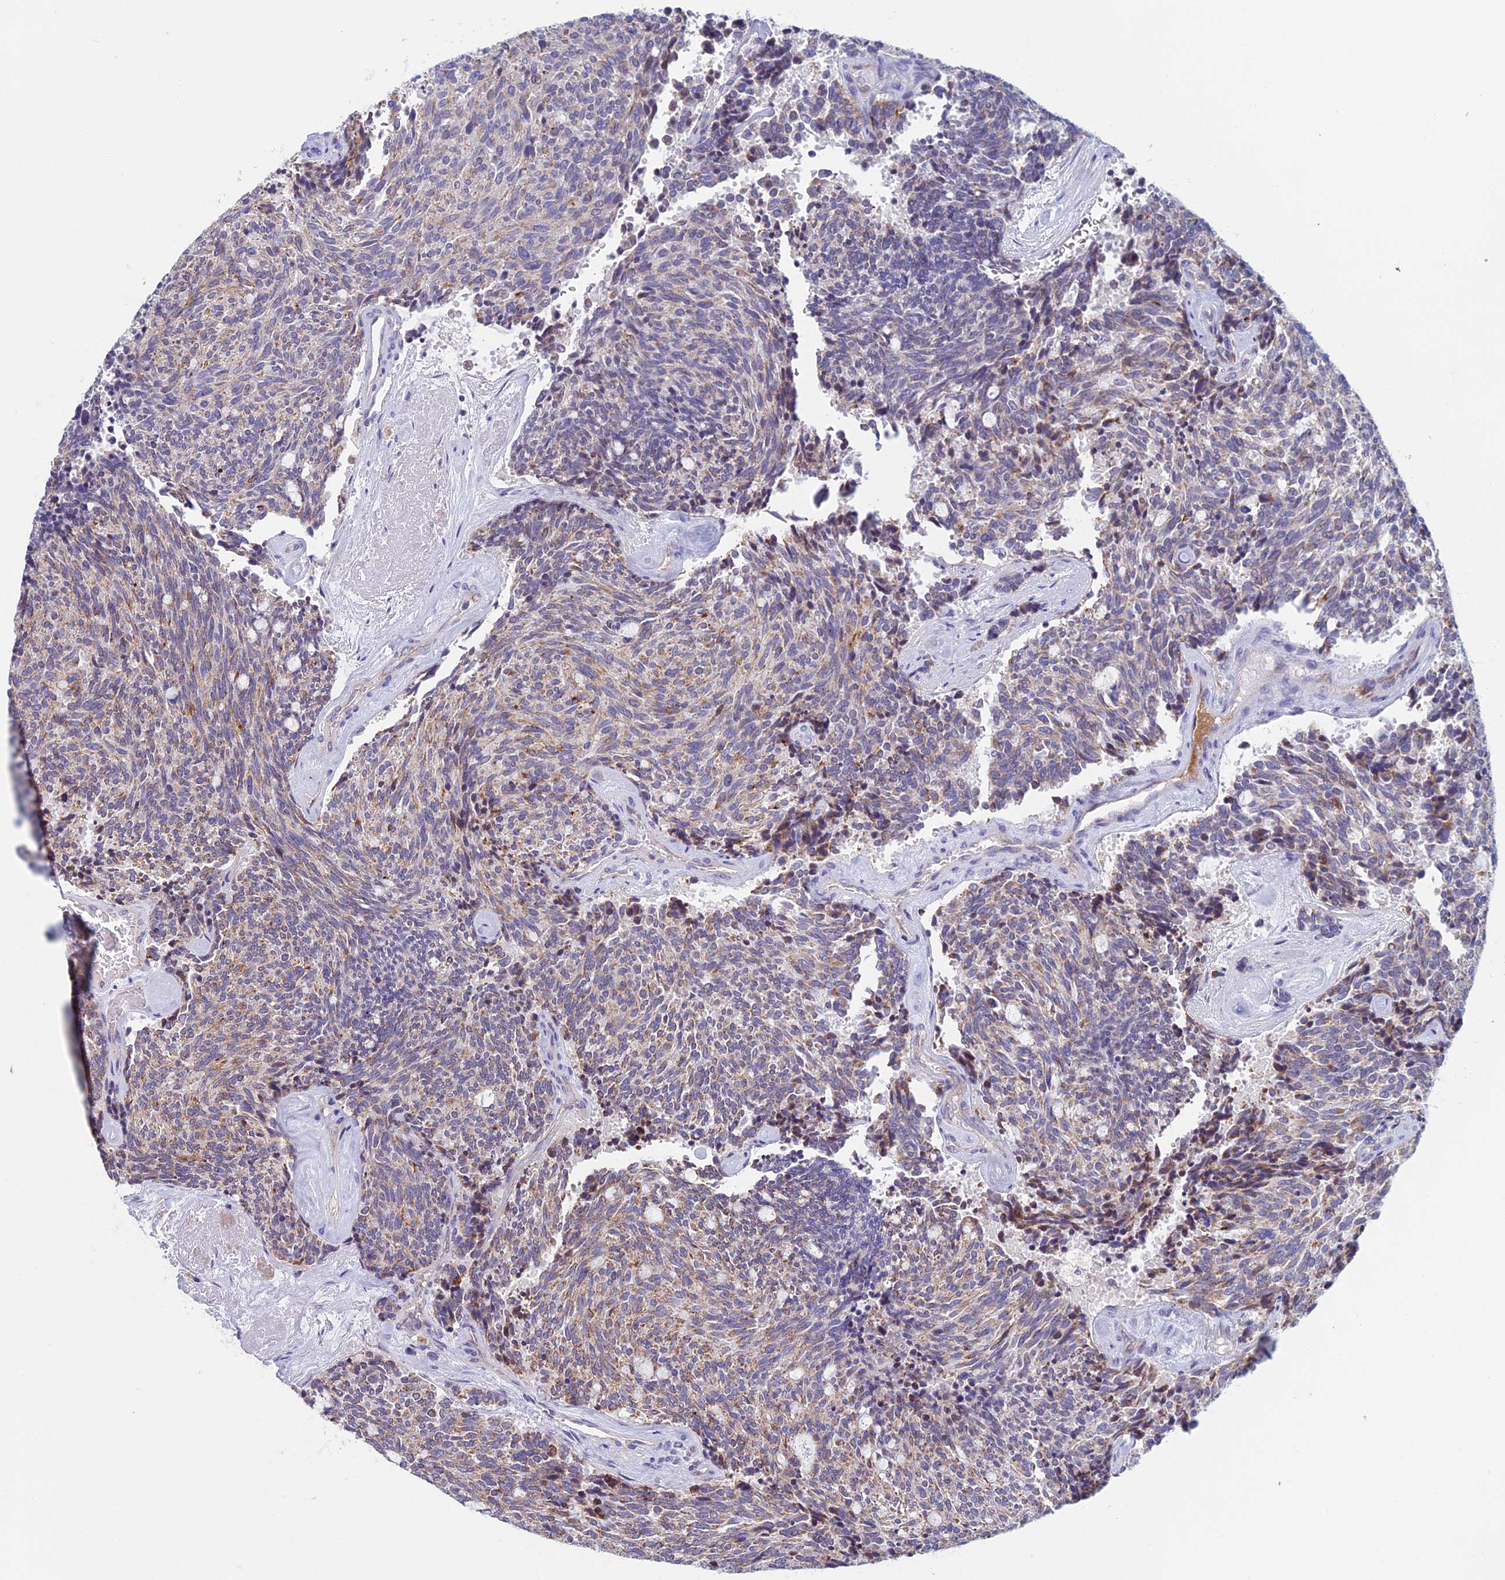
{"staining": {"intensity": "weak", "quantity": "25%-75%", "location": "cytoplasmic/membranous"}, "tissue": "carcinoid", "cell_type": "Tumor cells", "image_type": "cancer", "snomed": [{"axis": "morphology", "description": "Carcinoid, malignant, NOS"}, {"axis": "topography", "description": "Pancreas"}], "caption": "A low amount of weak cytoplasmic/membranous positivity is seen in about 25%-75% of tumor cells in carcinoid tissue.", "gene": "MFSD12", "patient": {"sex": "female", "age": 54}}